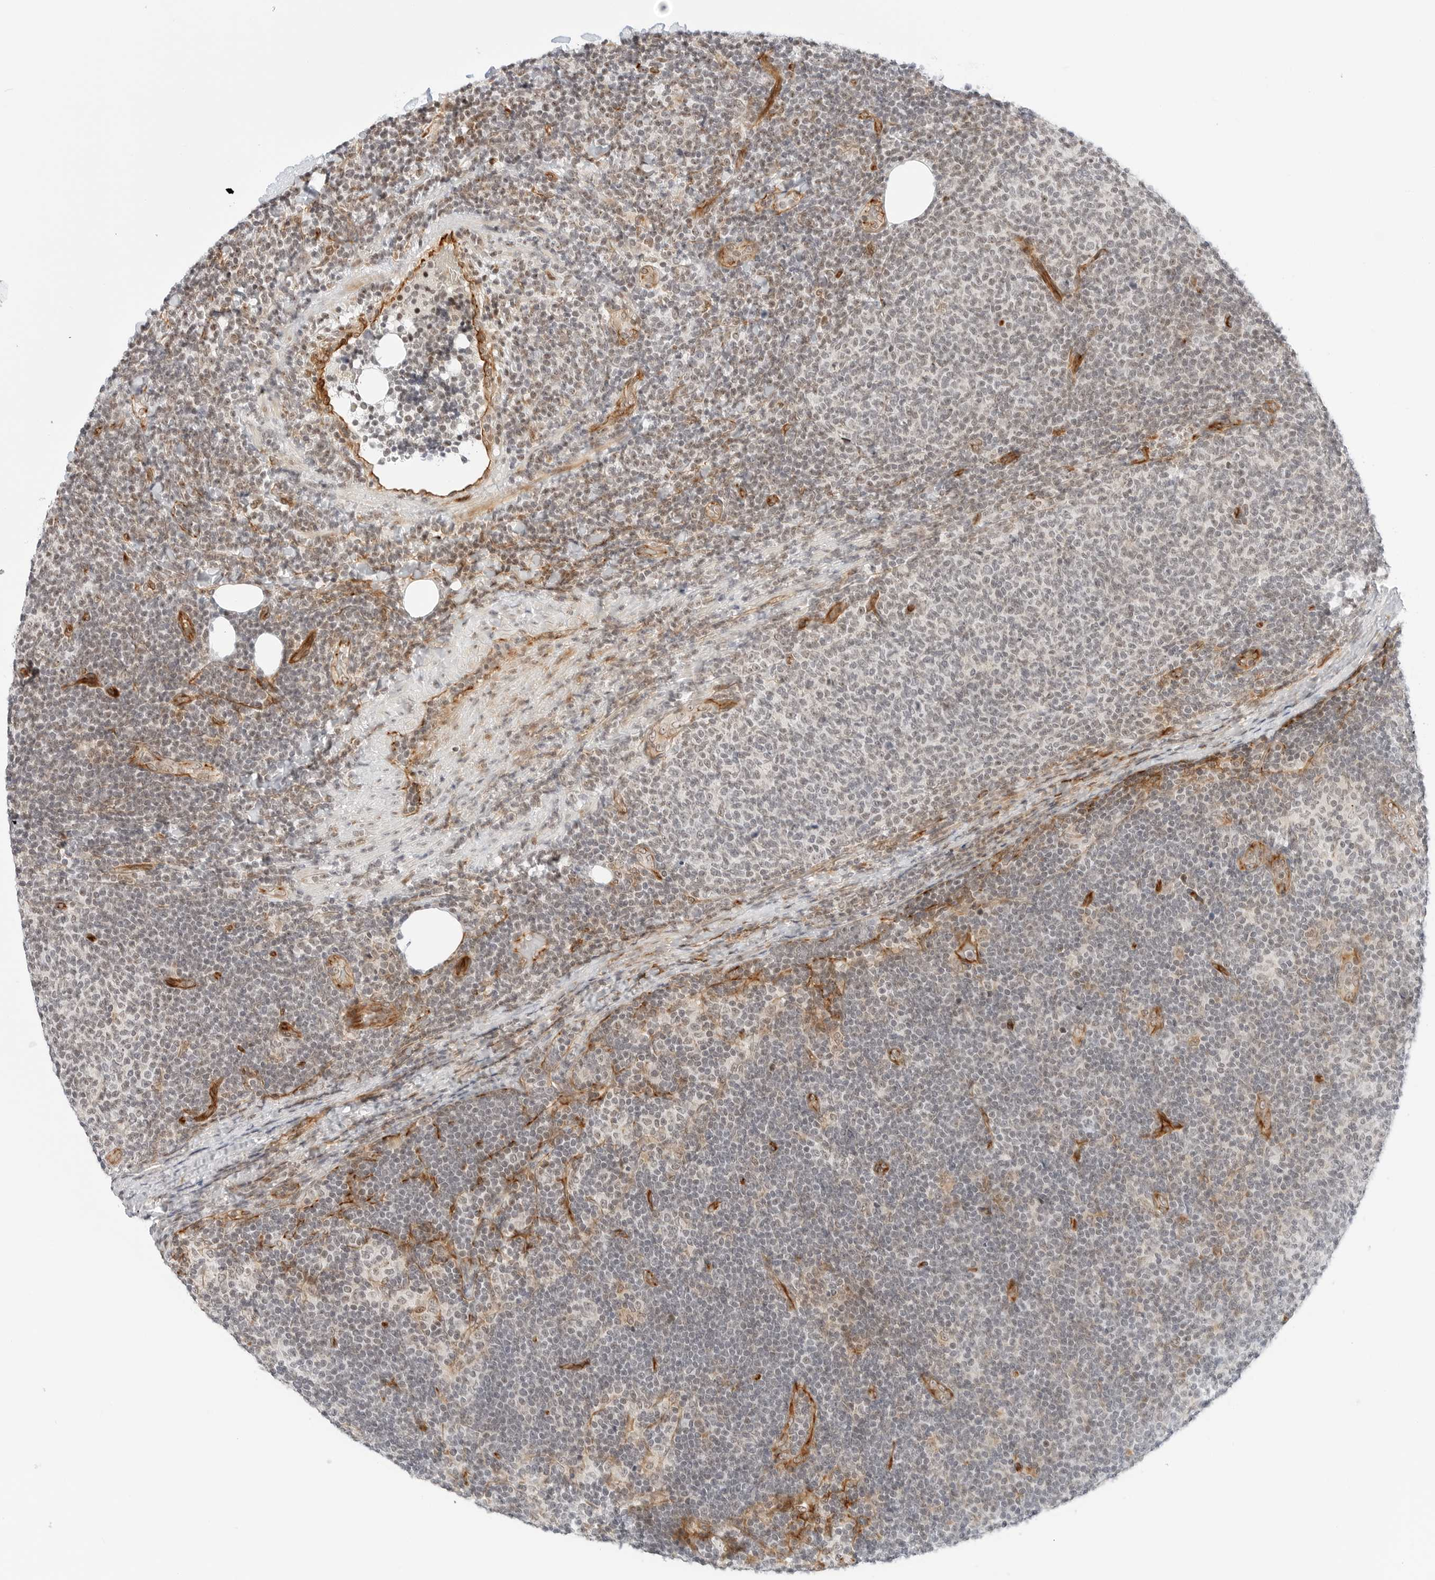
{"staining": {"intensity": "negative", "quantity": "none", "location": "none"}, "tissue": "lymphoma", "cell_type": "Tumor cells", "image_type": "cancer", "snomed": [{"axis": "morphology", "description": "Malignant lymphoma, non-Hodgkin's type, Low grade"}, {"axis": "topography", "description": "Lymph node"}], "caption": "This is an immunohistochemistry image of human malignant lymphoma, non-Hodgkin's type (low-grade). There is no positivity in tumor cells.", "gene": "ZNF613", "patient": {"sex": "male", "age": 66}}